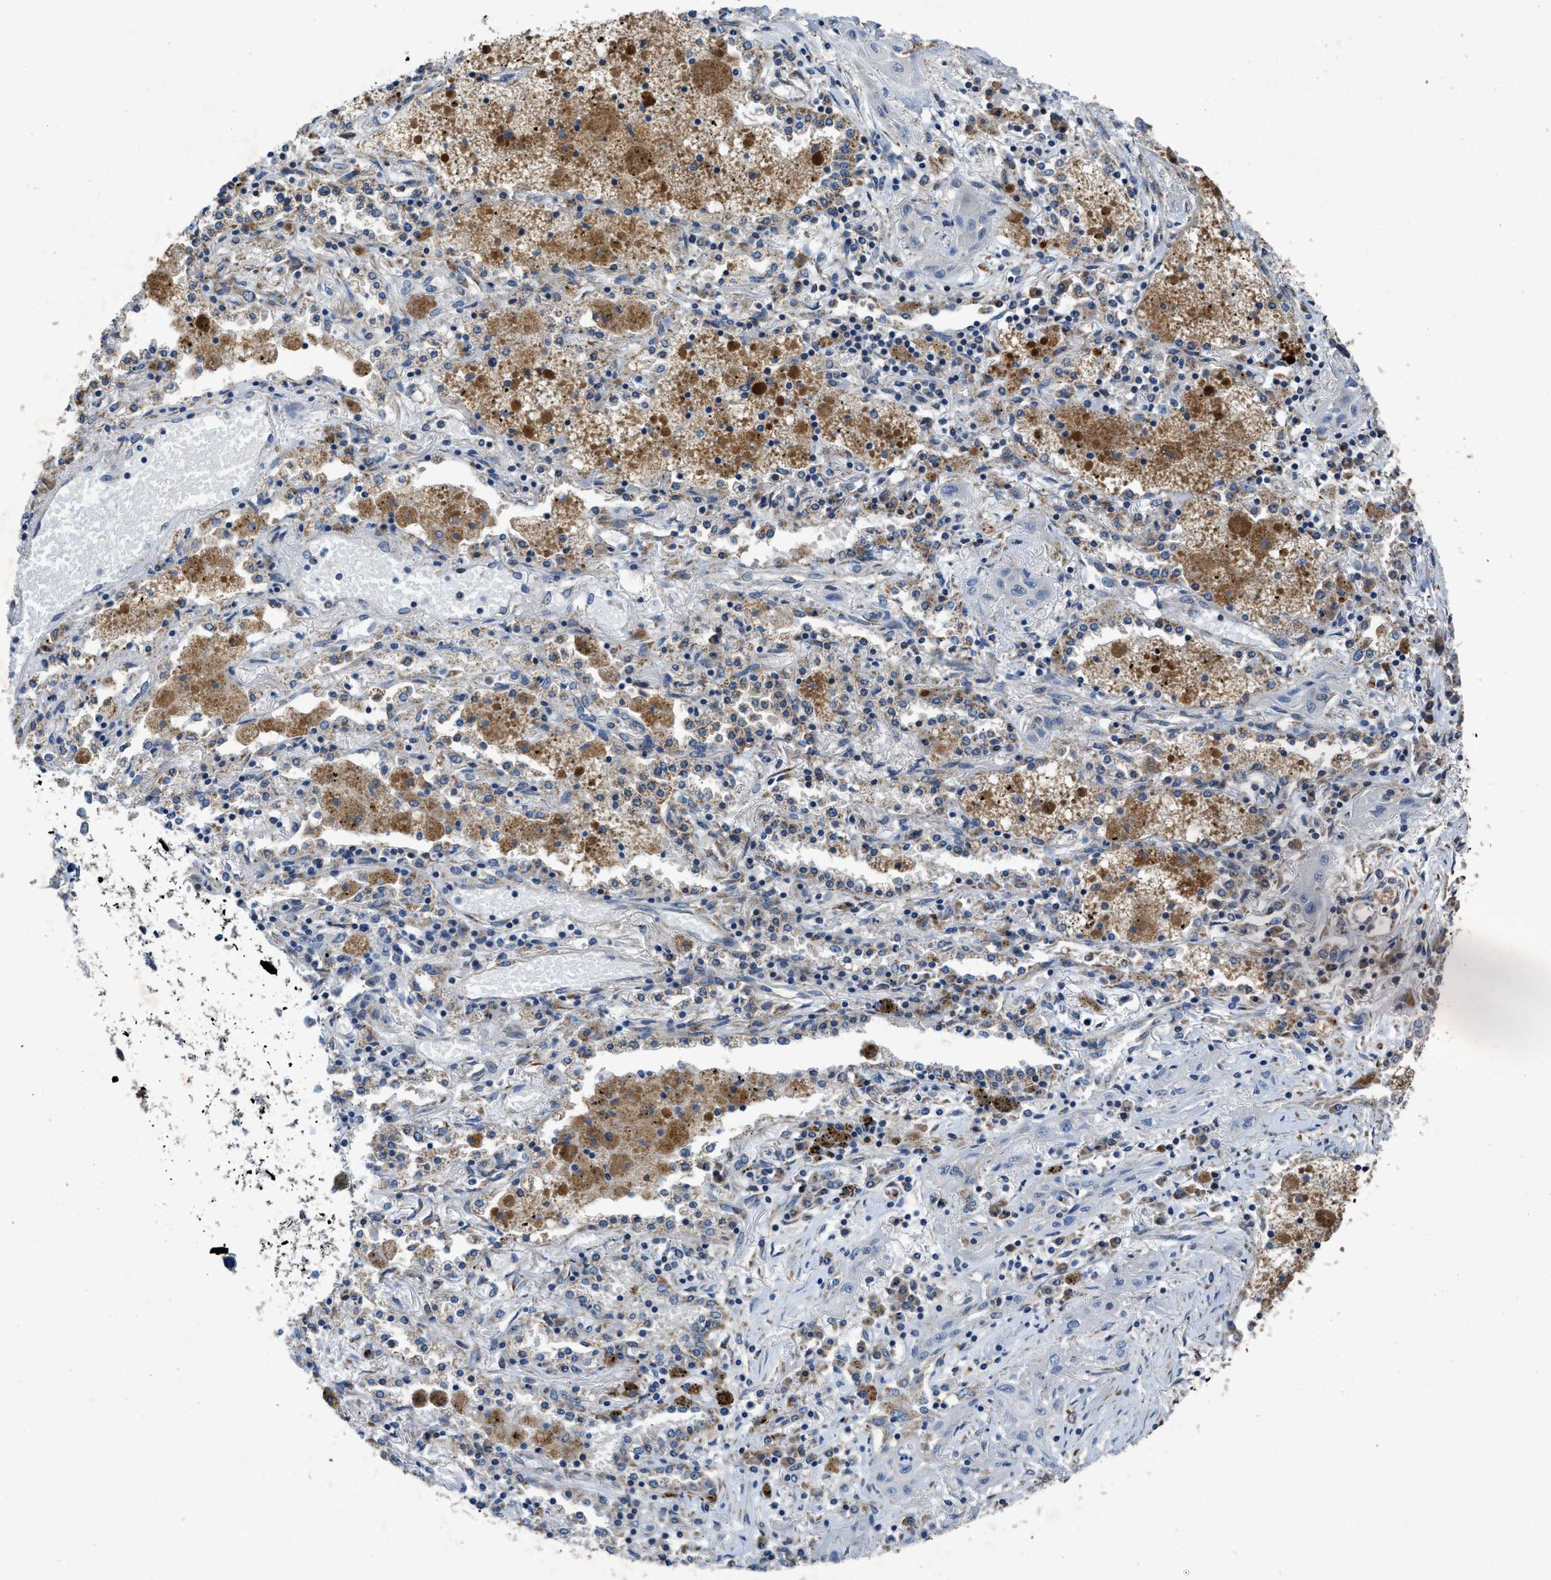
{"staining": {"intensity": "negative", "quantity": "none", "location": "none"}, "tissue": "lung cancer", "cell_type": "Tumor cells", "image_type": "cancer", "snomed": [{"axis": "morphology", "description": "Squamous cell carcinoma, NOS"}, {"axis": "topography", "description": "Lung"}], "caption": "Immunohistochemistry histopathology image of human lung cancer (squamous cell carcinoma) stained for a protein (brown), which reveals no positivity in tumor cells.", "gene": "TMEM150A", "patient": {"sex": "female", "age": 47}}